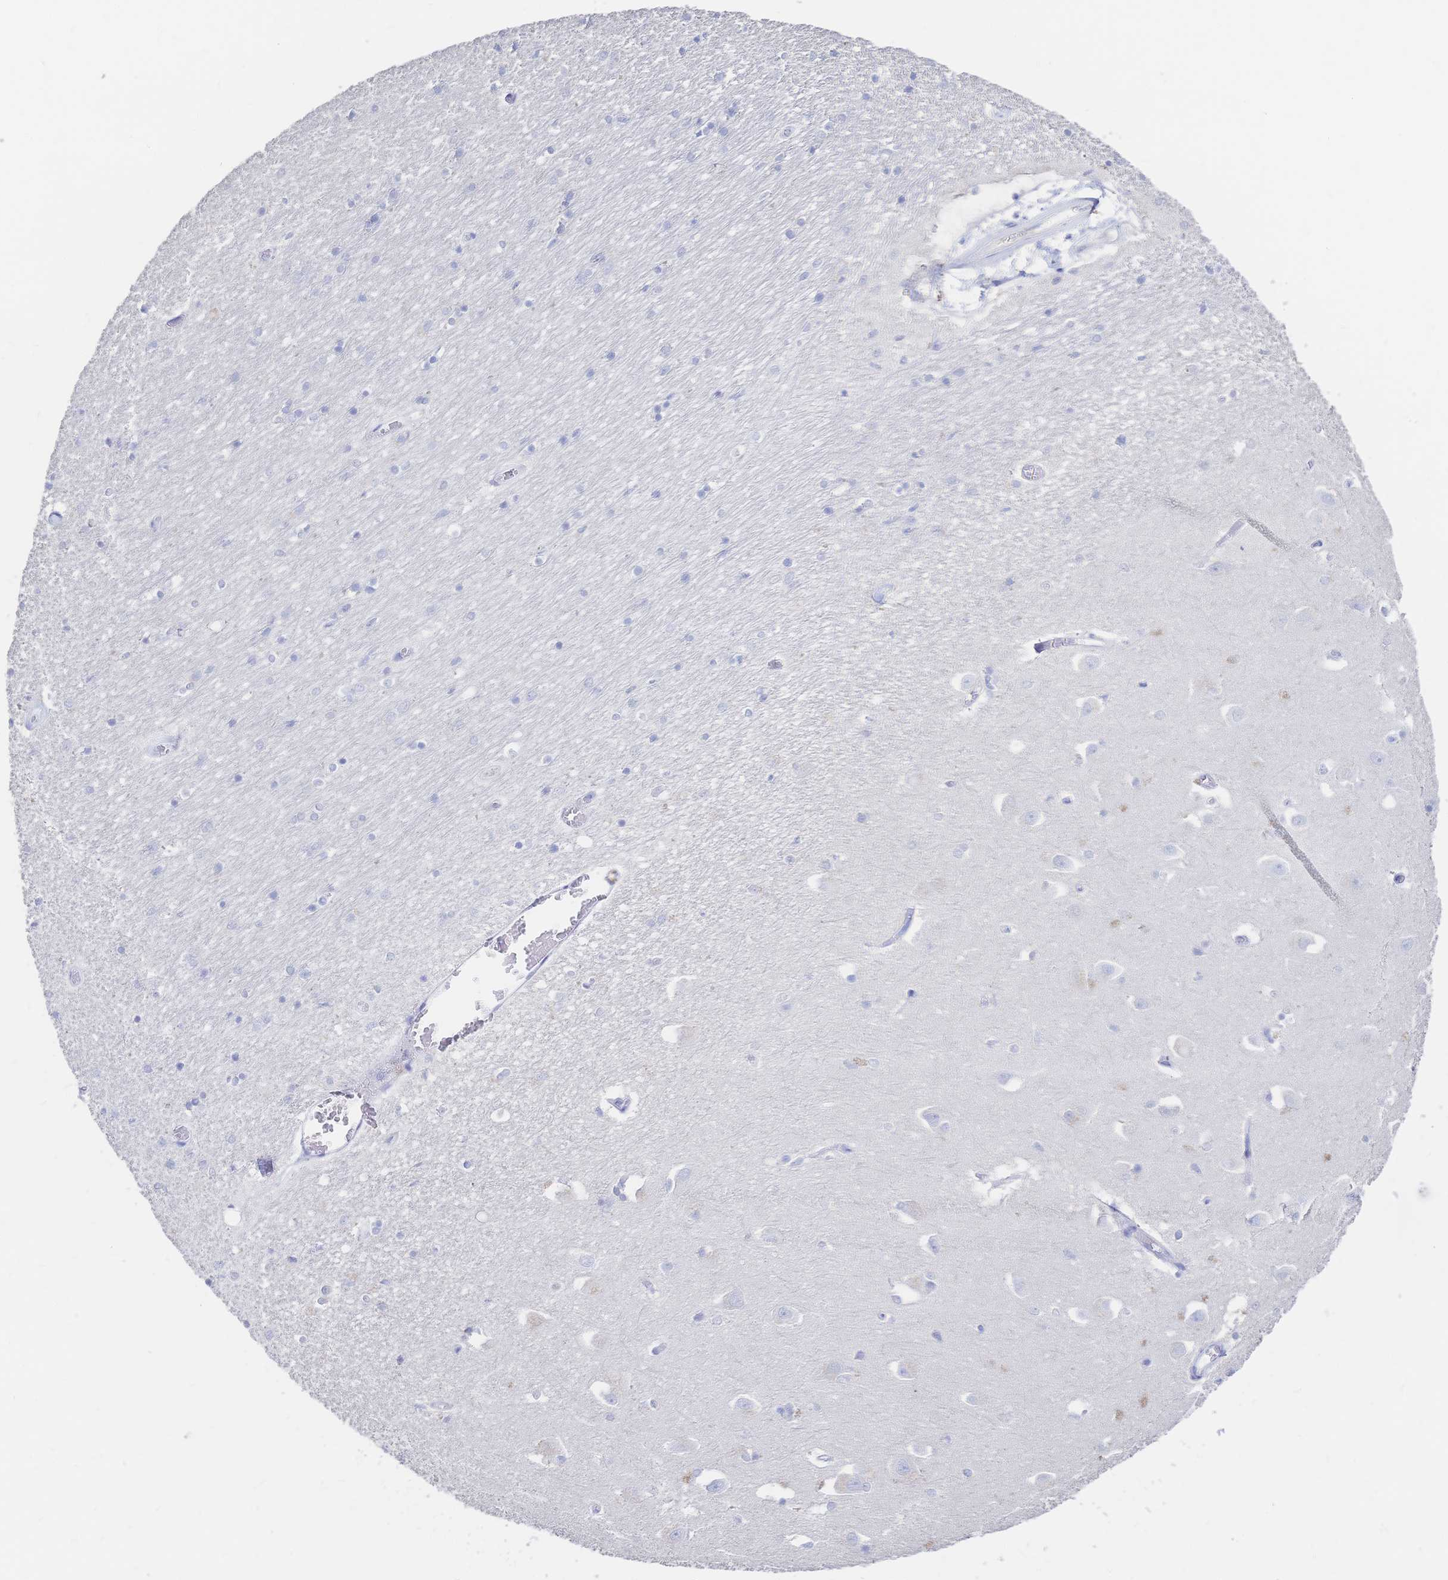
{"staining": {"intensity": "negative", "quantity": "none", "location": "none"}, "tissue": "caudate", "cell_type": "Glial cells", "image_type": "normal", "snomed": [{"axis": "morphology", "description": "Normal tissue, NOS"}, {"axis": "topography", "description": "Lateral ventricle wall"}, {"axis": "topography", "description": "Hippocampus"}], "caption": "Immunohistochemistry micrograph of unremarkable caudate: caudate stained with DAB (3,3'-diaminobenzidine) displays no significant protein positivity in glial cells. (DAB immunohistochemistry visualized using brightfield microscopy, high magnification).", "gene": "IL2RB", "patient": {"sex": "female", "age": 63}}